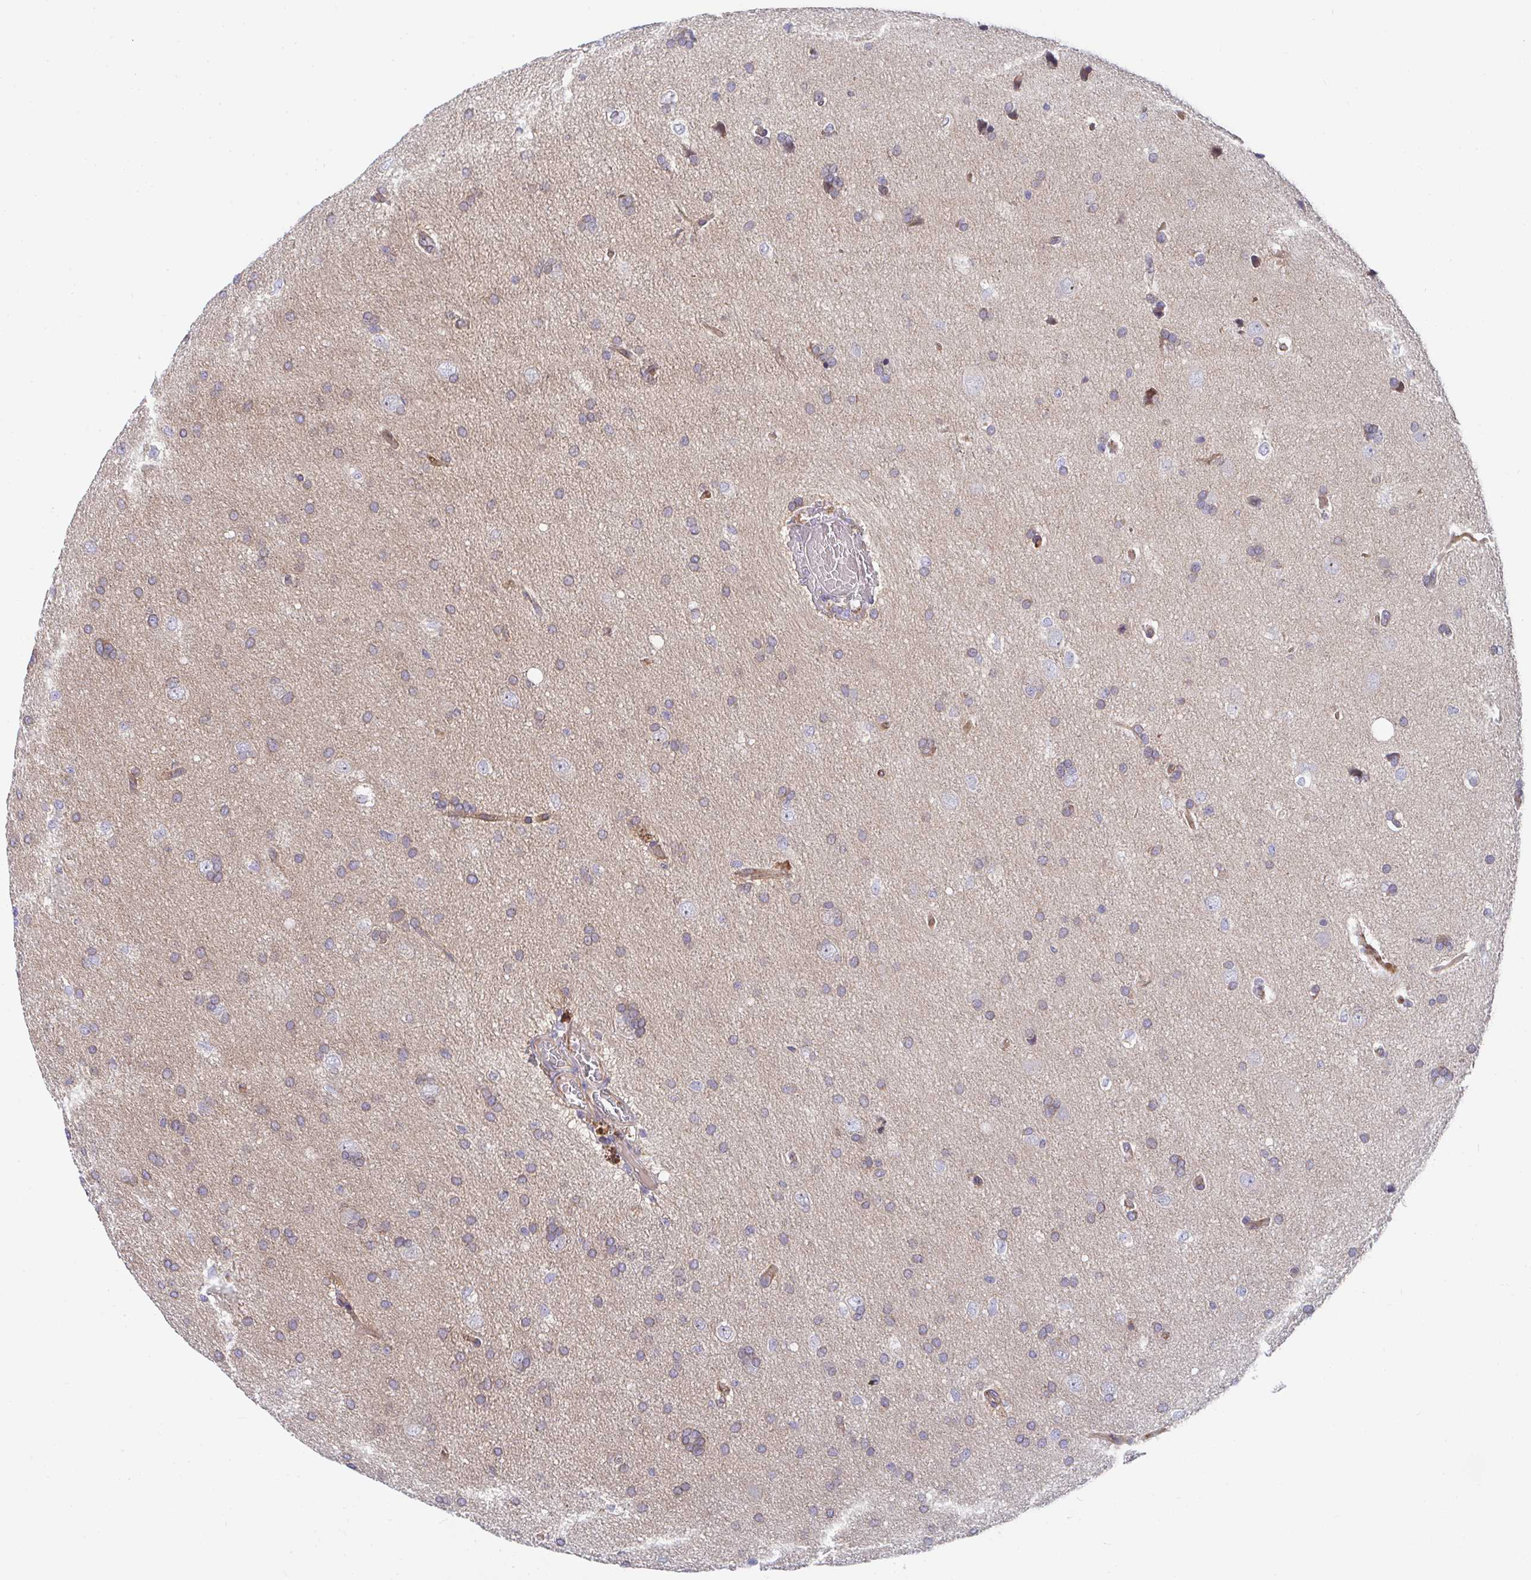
{"staining": {"intensity": "weak", "quantity": "25%-75%", "location": "cytoplasmic/membranous"}, "tissue": "glioma", "cell_type": "Tumor cells", "image_type": "cancer", "snomed": [{"axis": "morphology", "description": "Glioma, malignant, Low grade"}, {"axis": "topography", "description": "Brain"}], "caption": "Immunohistochemistry (IHC) (DAB (3,3'-diaminobenzidine)) staining of human glioma displays weak cytoplasmic/membranous protein staining in approximately 25%-75% of tumor cells.", "gene": "EIF1AD", "patient": {"sex": "female", "age": 54}}